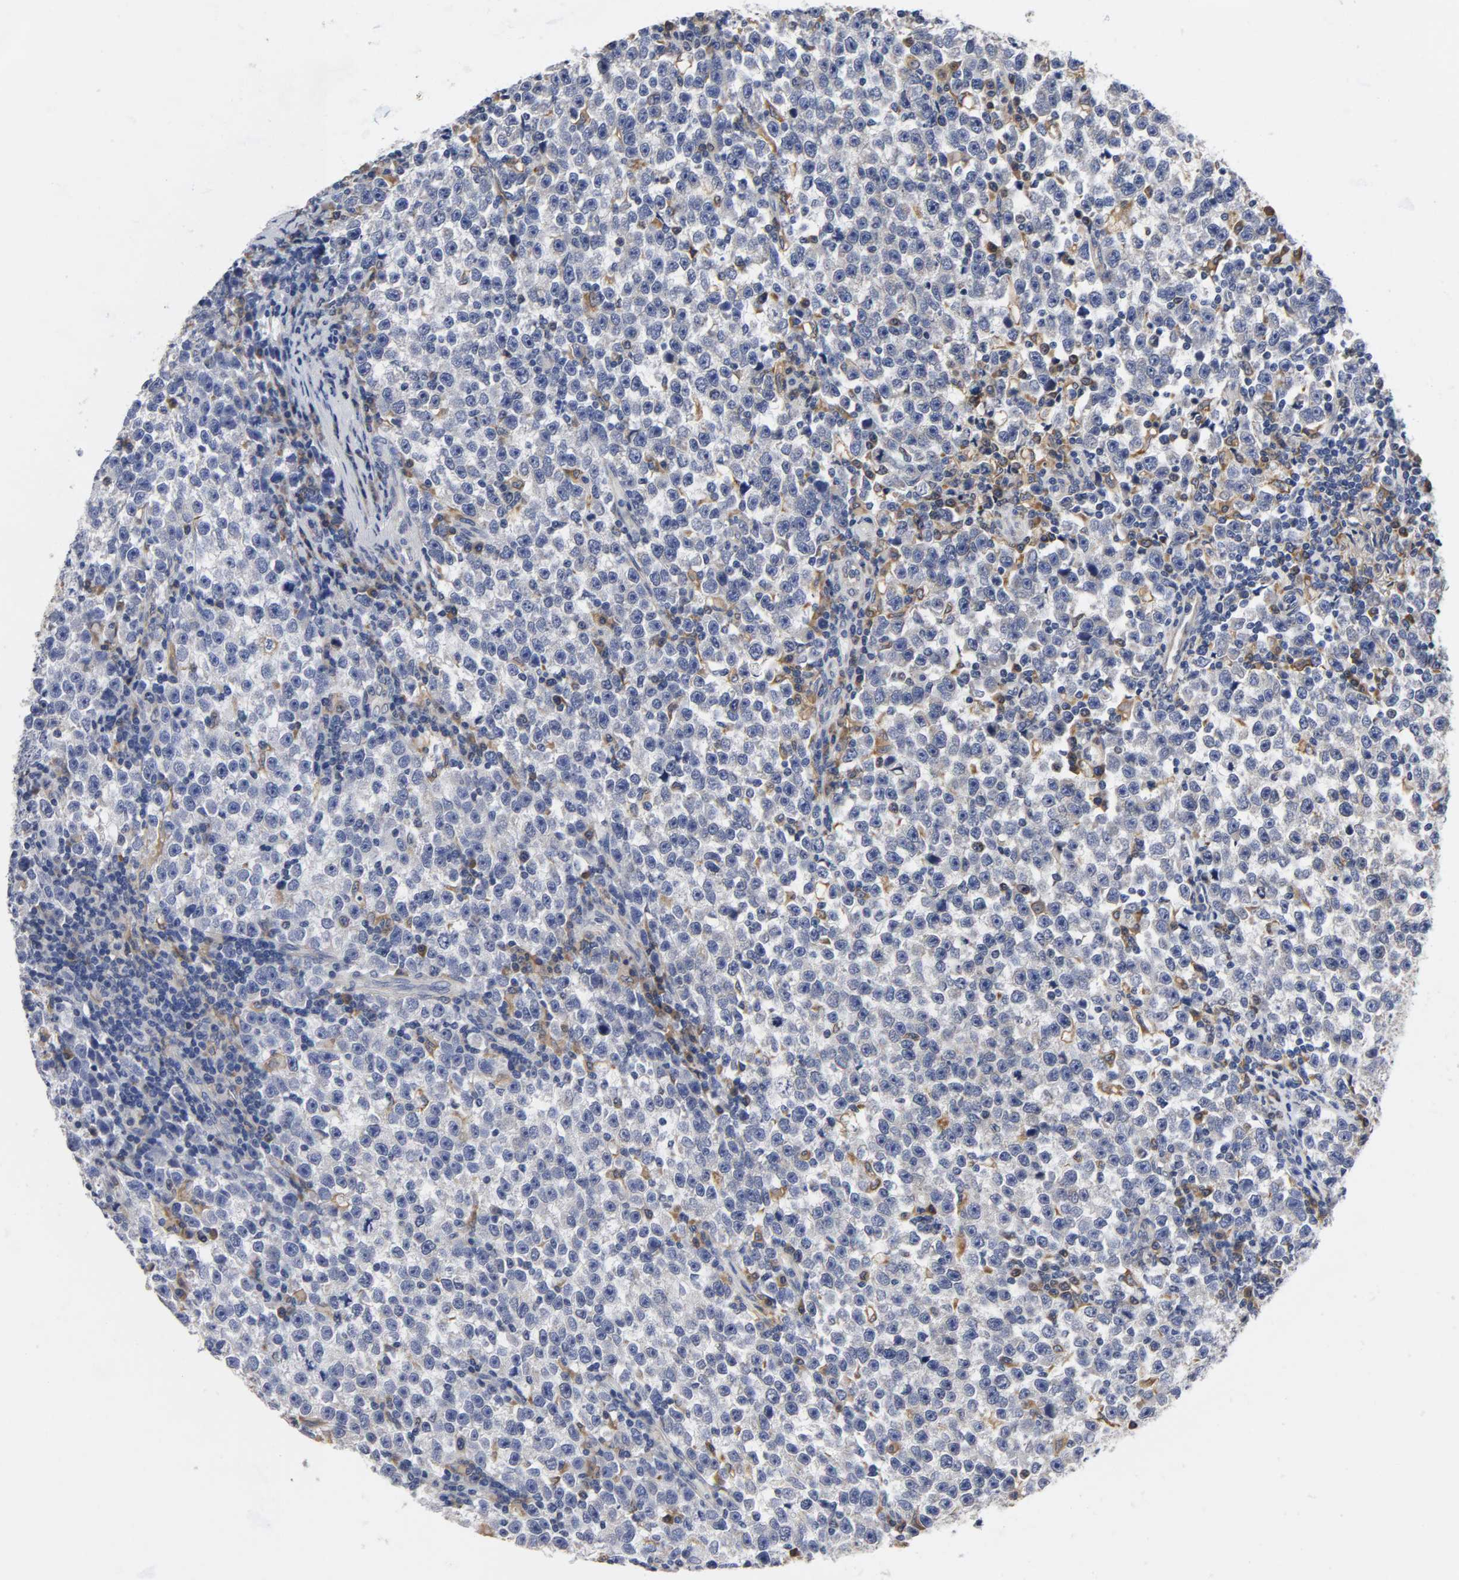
{"staining": {"intensity": "negative", "quantity": "none", "location": "none"}, "tissue": "testis cancer", "cell_type": "Tumor cells", "image_type": "cancer", "snomed": [{"axis": "morphology", "description": "Seminoma, NOS"}, {"axis": "topography", "description": "Testis"}], "caption": "This image is of testis cancer stained with immunohistochemistry to label a protein in brown with the nuclei are counter-stained blue. There is no positivity in tumor cells.", "gene": "HCK", "patient": {"sex": "male", "age": 43}}